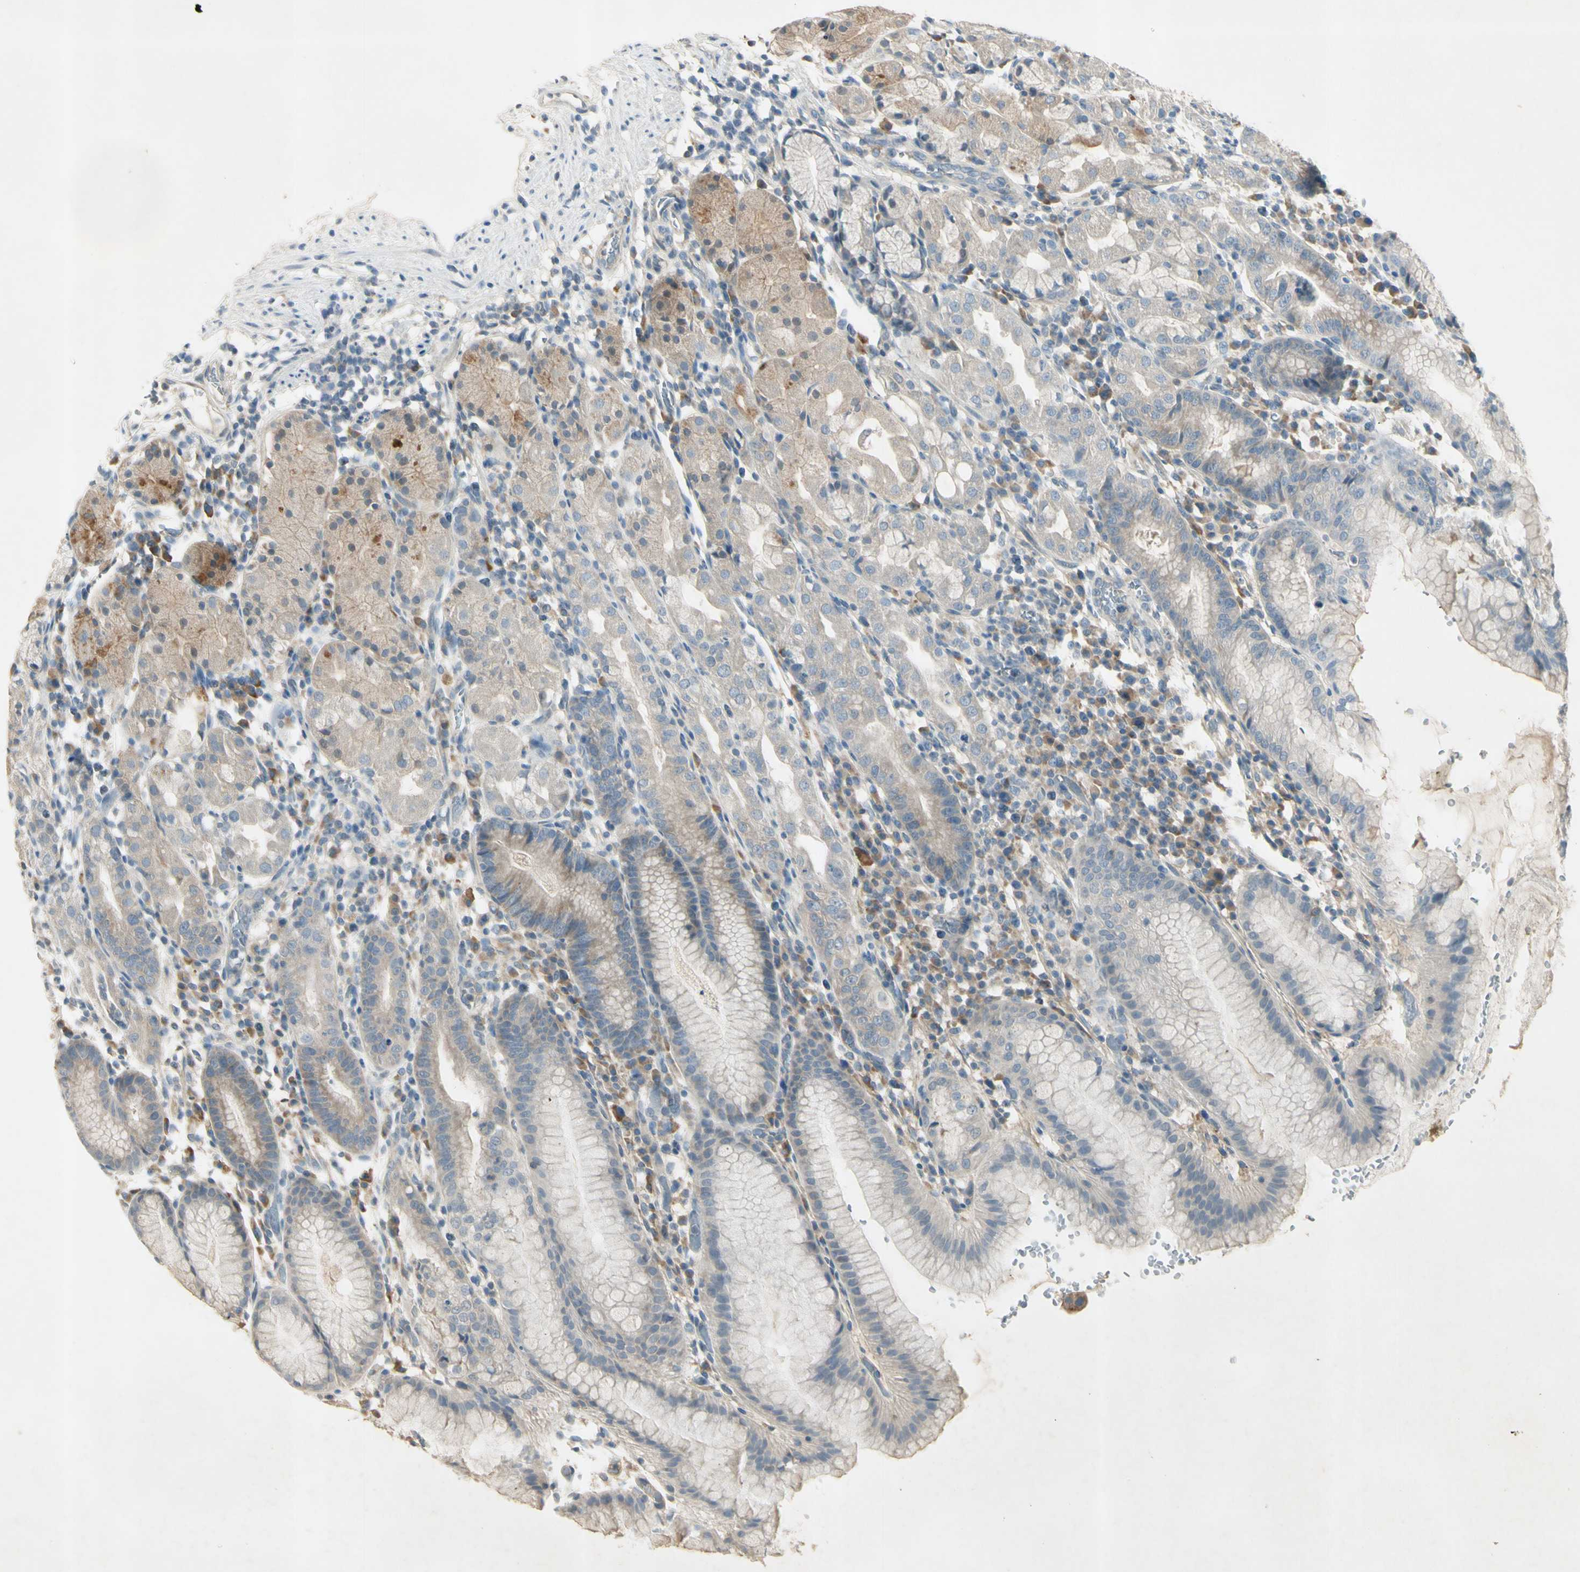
{"staining": {"intensity": "moderate", "quantity": "<25%", "location": "cytoplasmic/membranous"}, "tissue": "stomach", "cell_type": "Glandular cells", "image_type": "normal", "snomed": [{"axis": "morphology", "description": "Normal tissue, NOS"}, {"axis": "topography", "description": "Stomach"}, {"axis": "topography", "description": "Stomach, lower"}], "caption": "The histopathology image shows immunohistochemical staining of normal stomach. There is moderate cytoplasmic/membranous staining is seen in approximately <25% of glandular cells.", "gene": "AATK", "patient": {"sex": "female", "age": 75}}